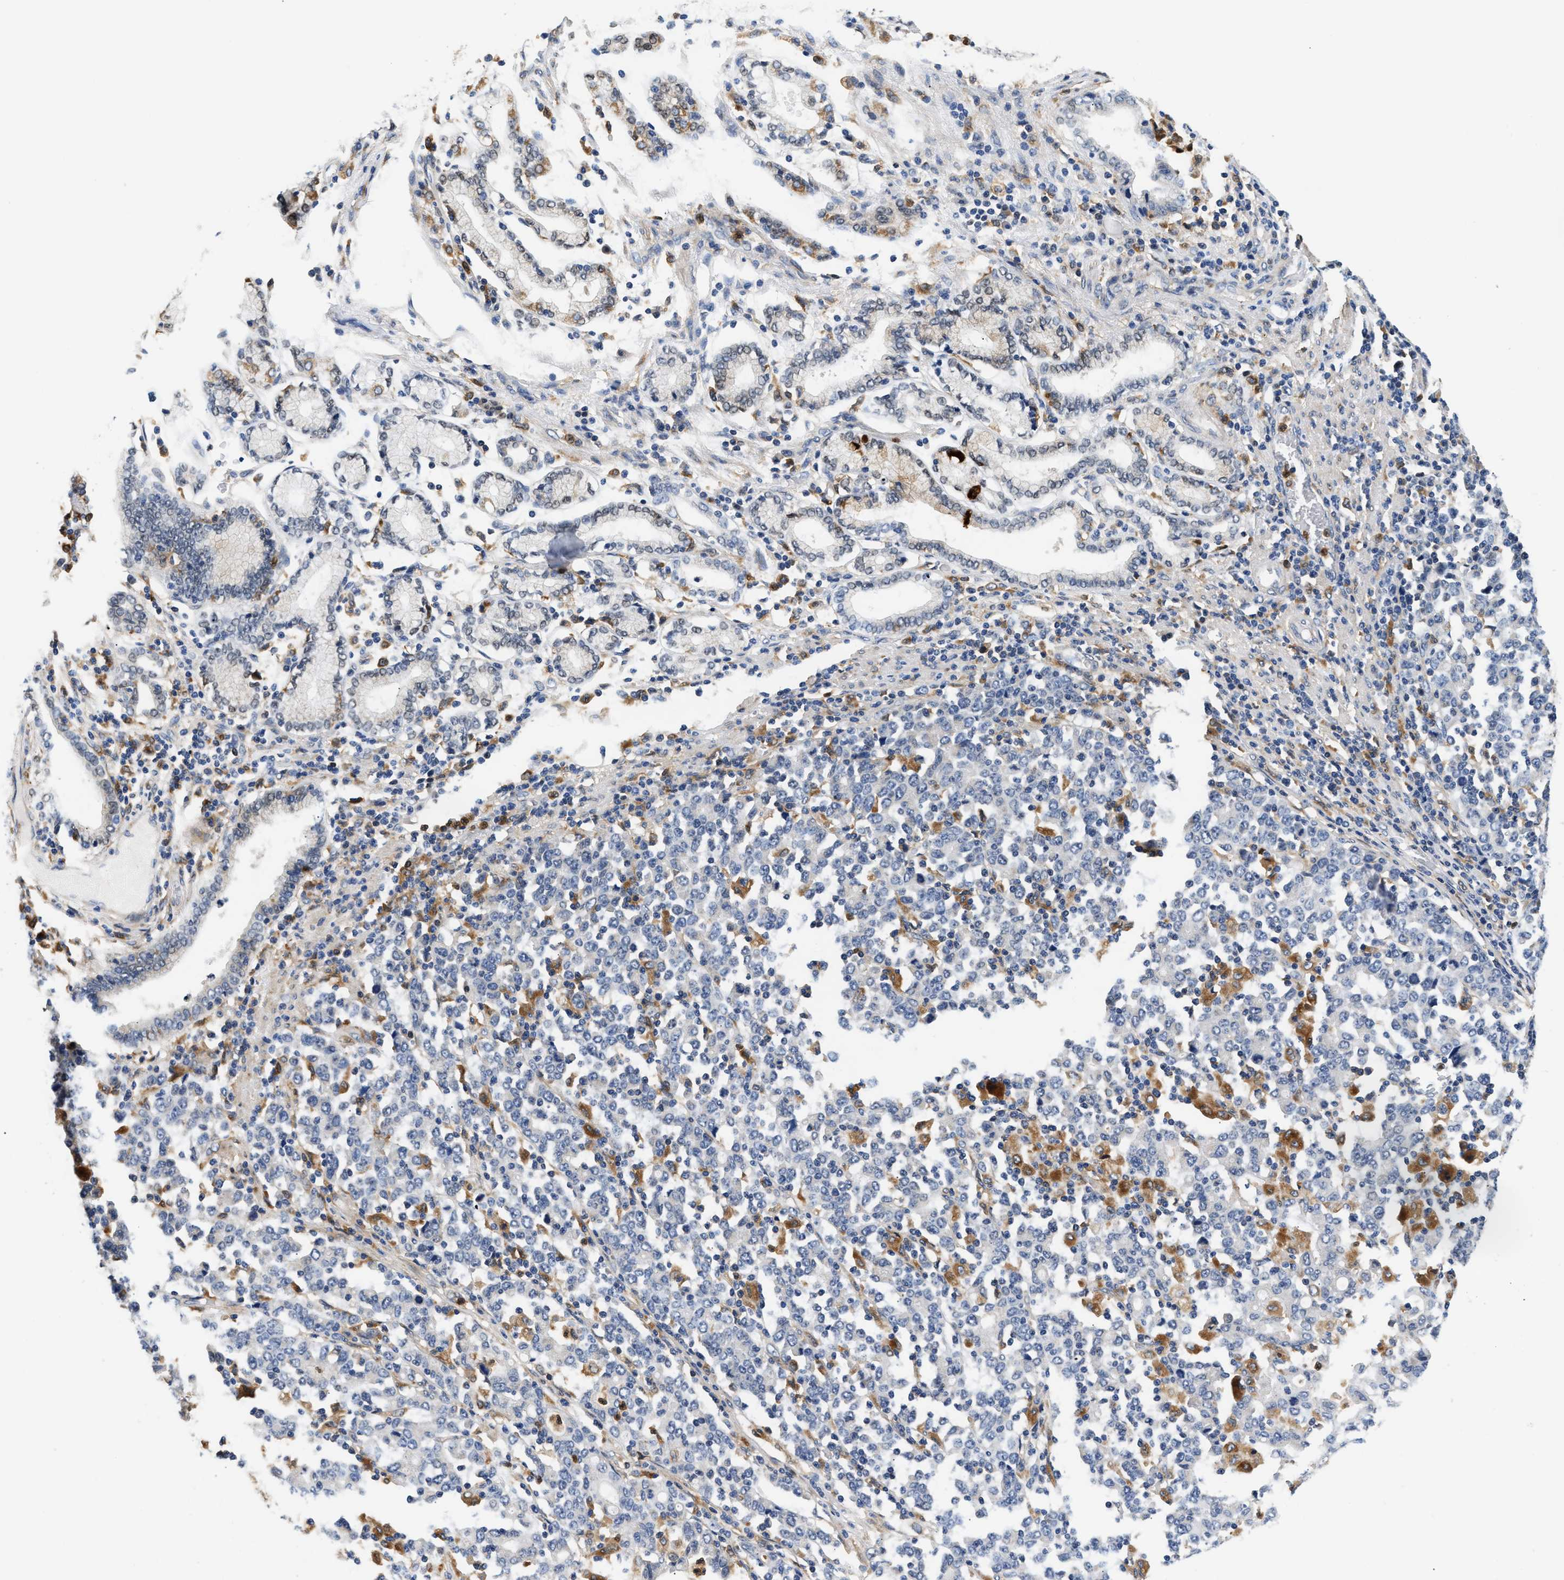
{"staining": {"intensity": "negative", "quantity": "none", "location": "none"}, "tissue": "stomach cancer", "cell_type": "Tumor cells", "image_type": "cancer", "snomed": [{"axis": "morphology", "description": "Adenocarcinoma, NOS"}, {"axis": "topography", "description": "Stomach, upper"}], "caption": "Image shows no significant protein staining in tumor cells of adenocarcinoma (stomach). (Stains: DAB (3,3'-diaminobenzidine) immunohistochemistry (IHC) with hematoxylin counter stain, Microscopy: brightfield microscopy at high magnification).", "gene": "RAB31", "patient": {"sex": "male", "age": 69}}